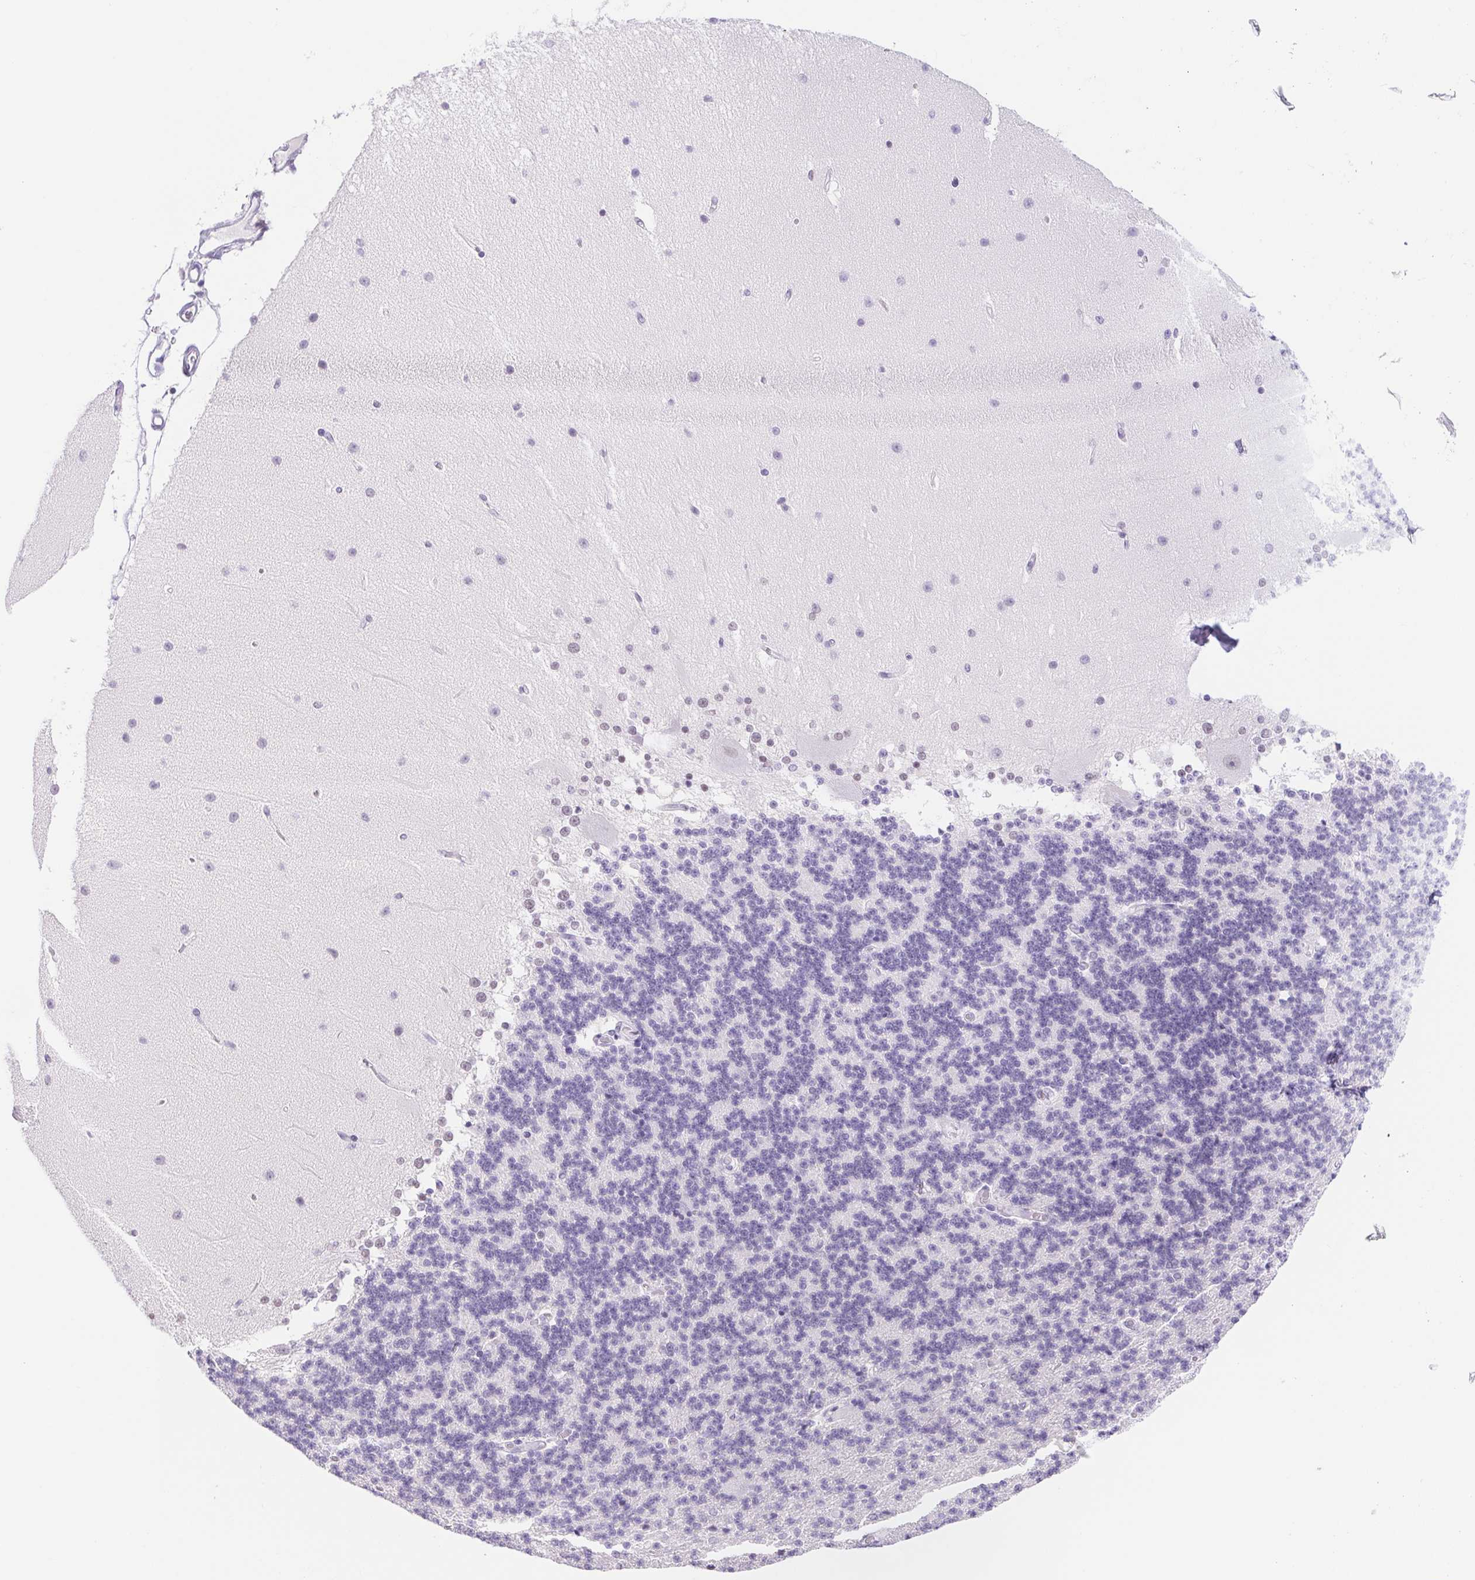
{"staining": {"intensity": "negative", "quantity": "none", "location": "none"}, "tissue": "cerebellum", "cell_type": "Cells in granular layer", "image_type": "normal", "snomed": [{"axis": "morphology", "description": "Normal tissue, NOS"}, {"axis": "topography", "description": "Cerebellum"}], "caption": "A high-resolution histopathology image shows immunohistochemistry staining of unremarkable cerebellum, which exhibits no significant positivity in cells in granular layer.", "gene": "CAND1", "patient": {"sex": "female", "age": 54}}